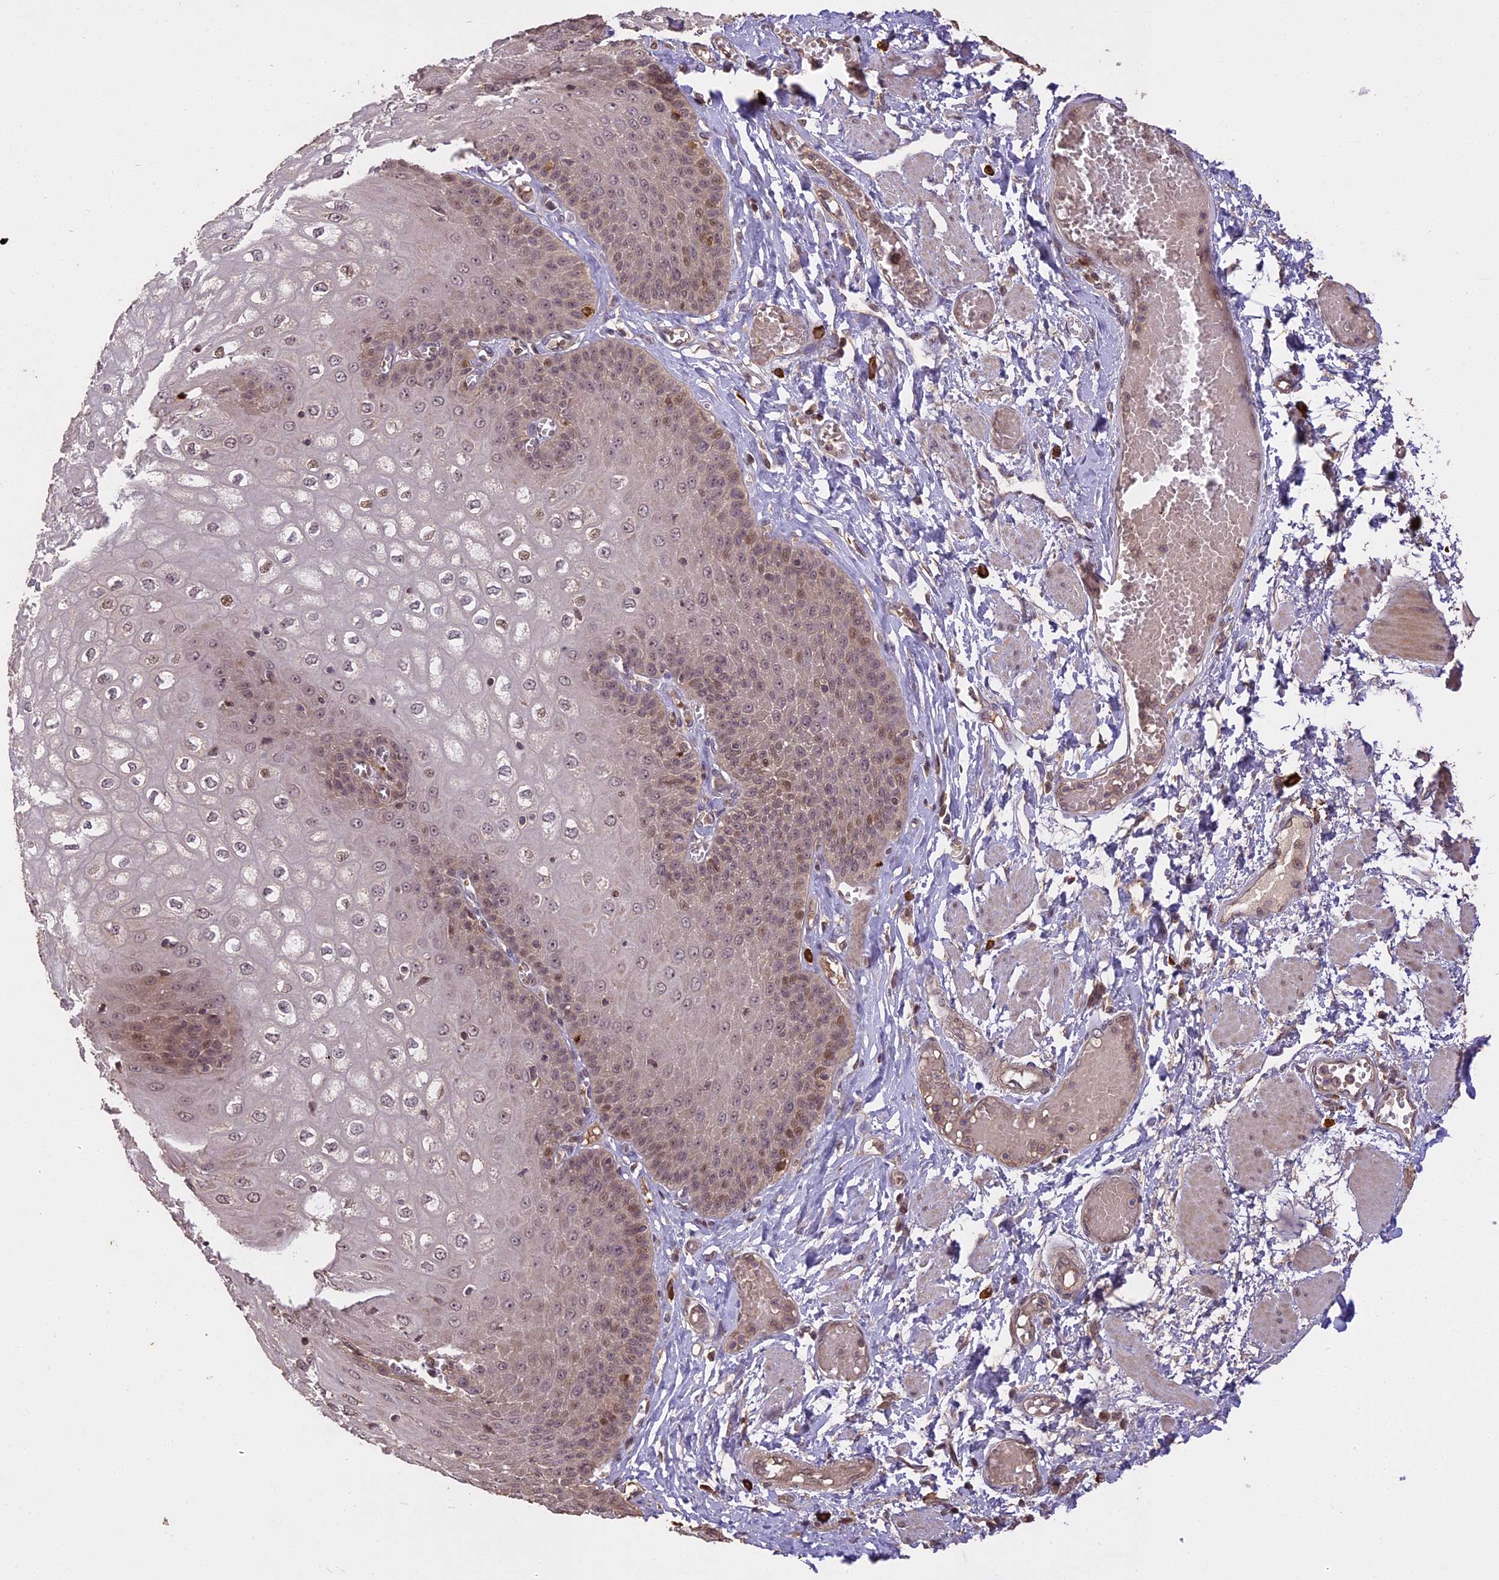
{"staining": {"intensity": "moderate", "quantity": "<25%", "location": "cytoplasmic/membranous,nuclear"}, "tissue": "esophagus", "cell_type": "Squamous epithelial cells", "image_type": "normal", "snomed": [{"axis": "morphology", "description": "Normal tissue, NOS"}, {"axis": "topography", "description": "Esophagus"}], "caption": "Immunohistochemistry micrograph of benign human esophagus stained for a protein (brown), which demonstrates low levels of moderate cytoplasmic/membranous,nuclear positivity in about <25% of squamous epithelial cells.", "gene": "TIGD7", "patient": {"sex": "male", "age": 60}}